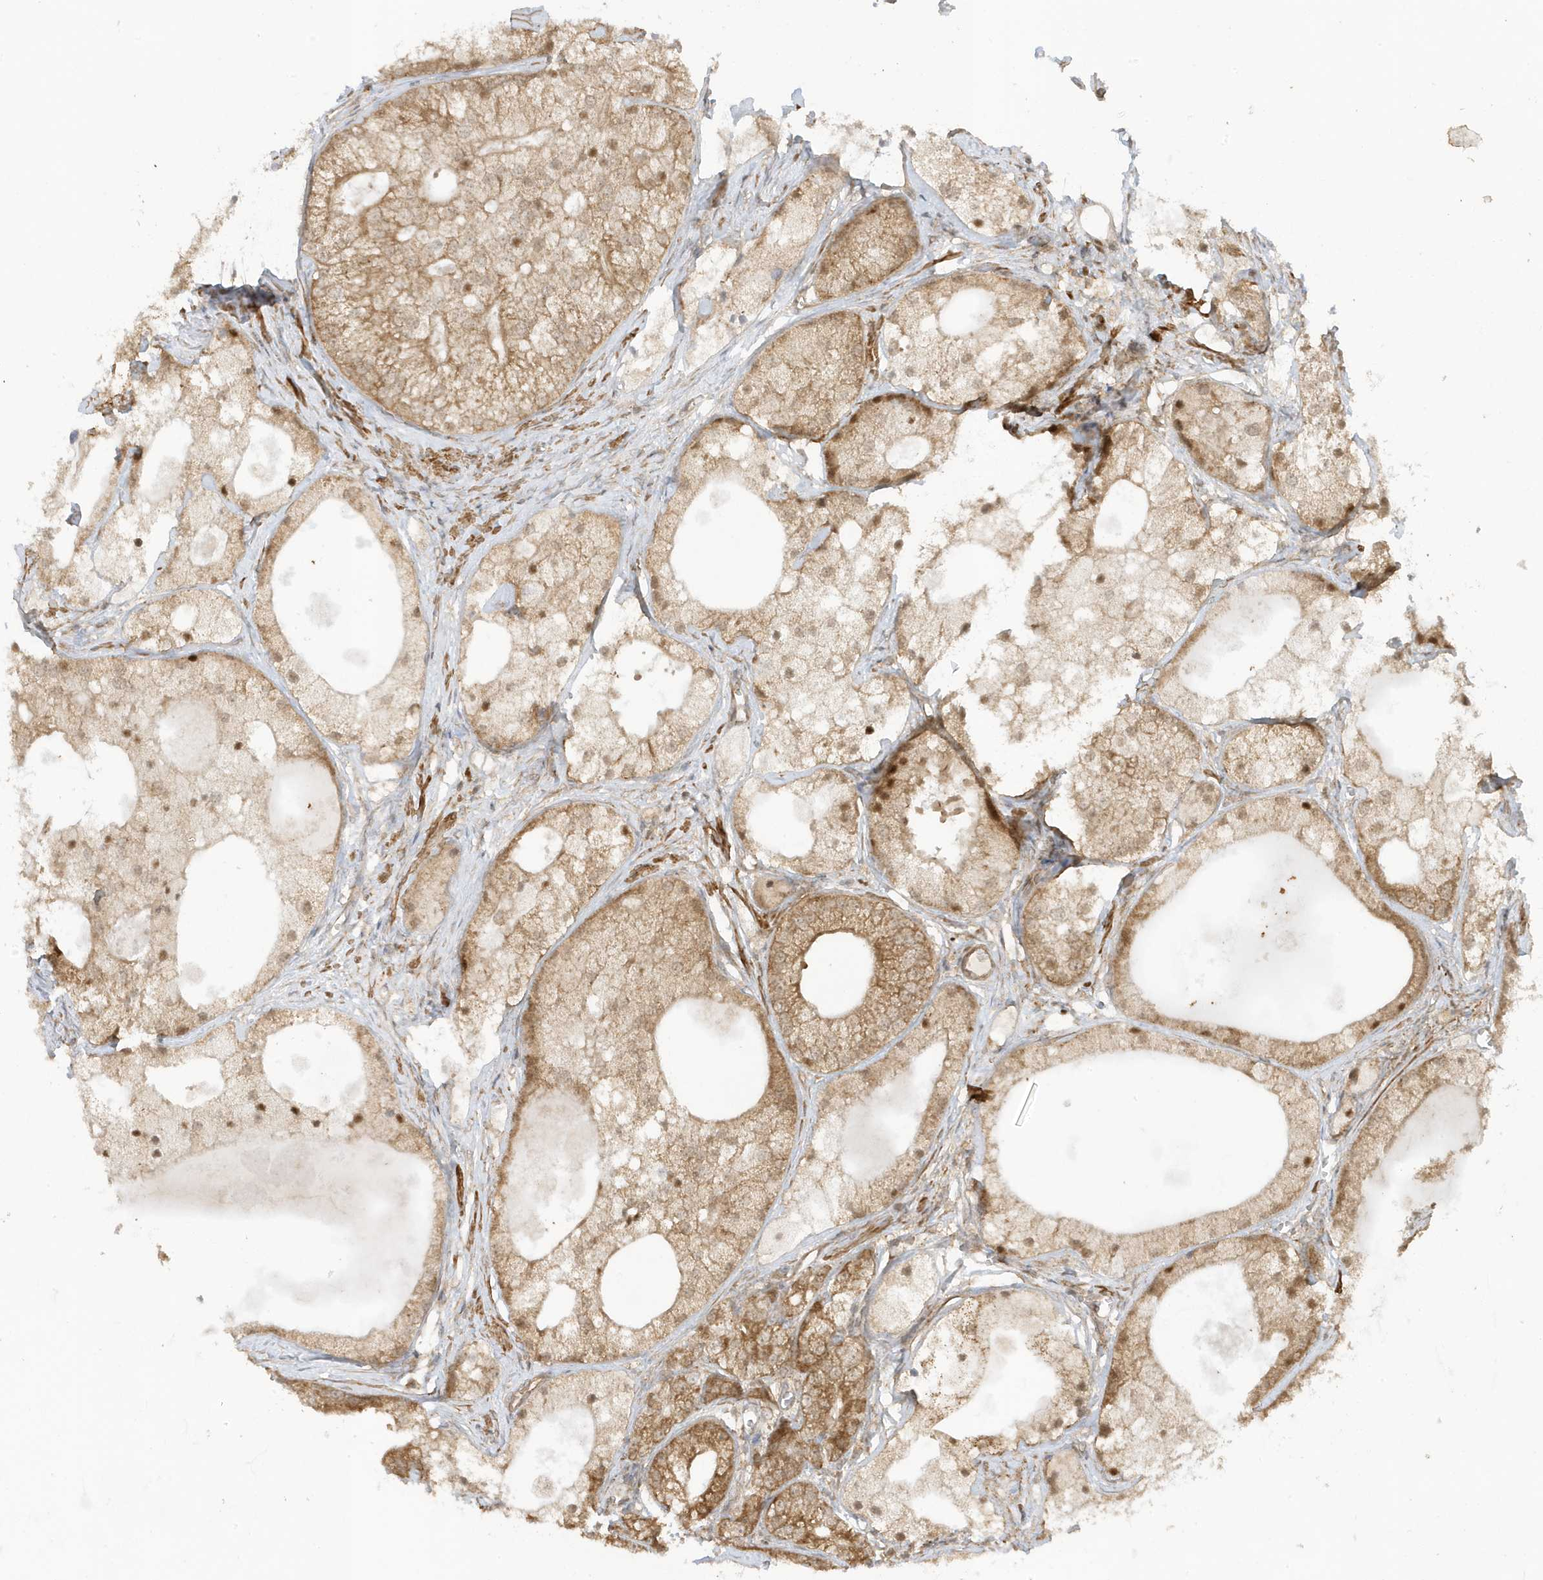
{"staining": {"intensity": "moderate", "quantity": ">75%", "location": "cytoplasmic/membranous"}, "tissue": "prostate cancer", "cell_type": "Tumor cells", "image_type": "cancer", "snomed": [{"axis": "morphology", "description": "Adenocarcinoma, Low grade"}, {"axis": "topography", "description": "Prostate"}], "caption": "Adenocarcinoma (low-grade) (prostate) stained for a protein (brown) displays moderate cytoplasmic/membranous positive expression in approximately >75% of tumor cells.", "gene": "DHX36", "patient": {"sex": "male", "age": 69}}